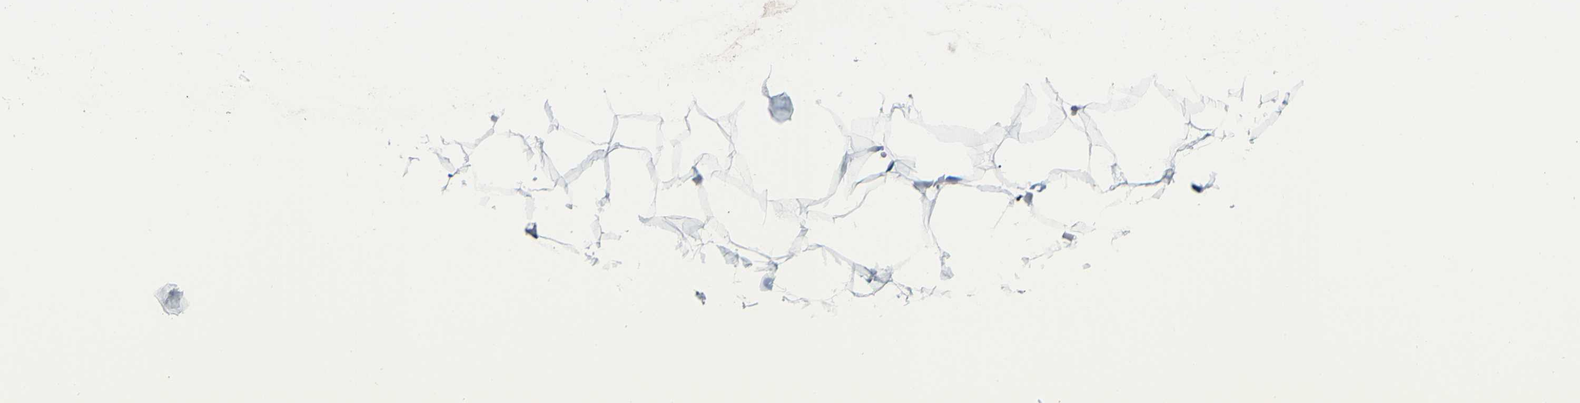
{"staining": {"intensity": "negative", "quantity": "none", "location": "none"}, "tissue": "adipose tissue", "cell_type": "Adipocytes", "image_type": "normal", "snomed": [{"axis": "morphology", "description": "Normal tissue, NOS"}, {"axis": "topography", "description": "Breast"}, {"axis": "topography", "description": "Adipose tissue"}], "caption": "The histopathology image displays no significant positivity in adipocytes of adipose tissue.", "gene": "PTH2R", "patient": {"sex": "female", "age": 25}}